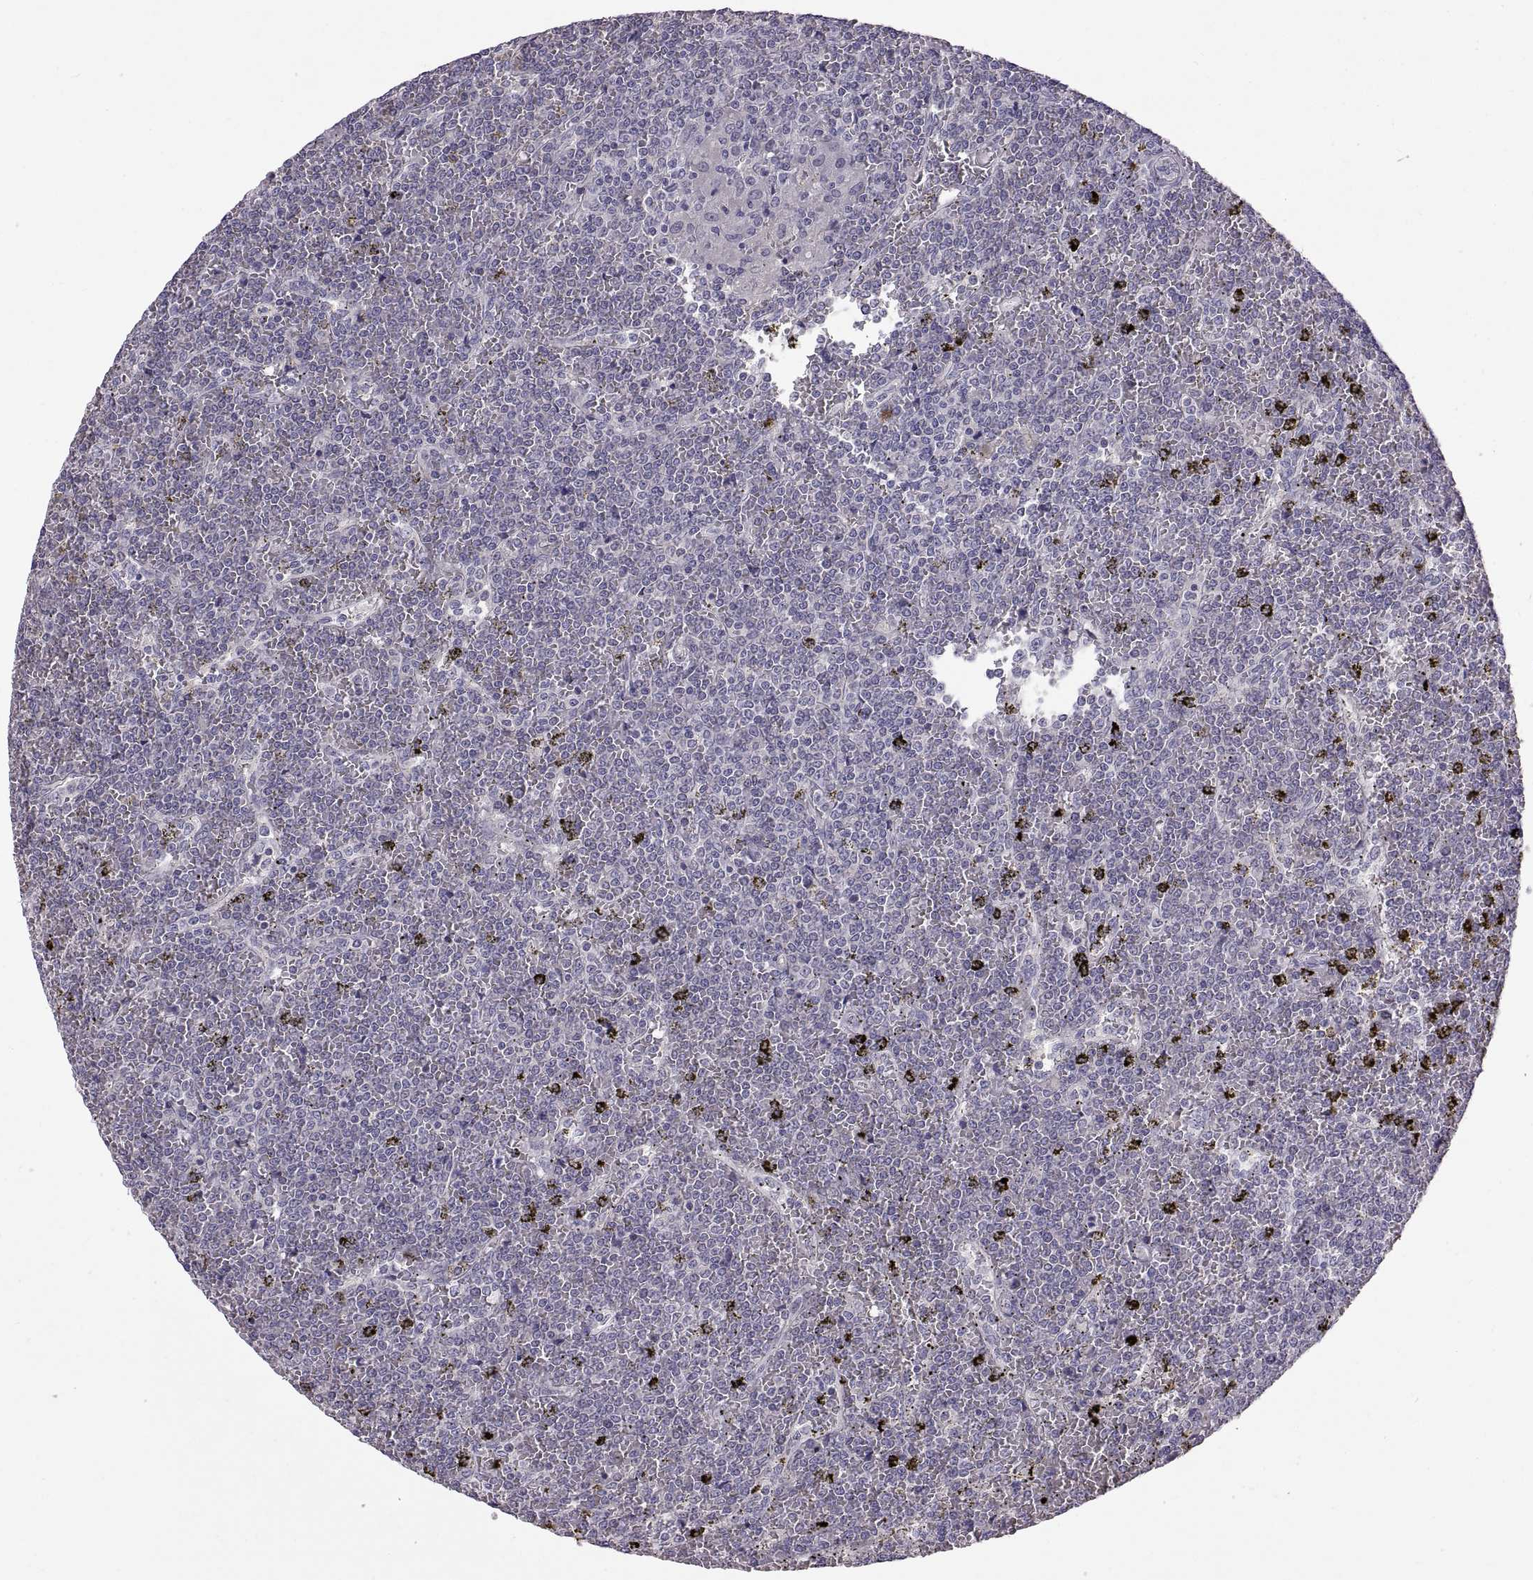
{"staining": {"intensity": "negative", "quantity": "none", "location": "none"}, "tissue": "lymphoma", "cell_type": "Tumor cells", "image_type": "cancer", "snomed": [{"axis": "morphology", "description": "Malignant lymphoma, non-Hodgkin's type, Low grade"}, {"axis": "topography", "description": "Spleen"}], "caption": "Micrograph shows no protein staining in tumor cells of lymphoma tissue.", "gene": "WFDC8", "patient": {"sex": "female", "age": 19}}